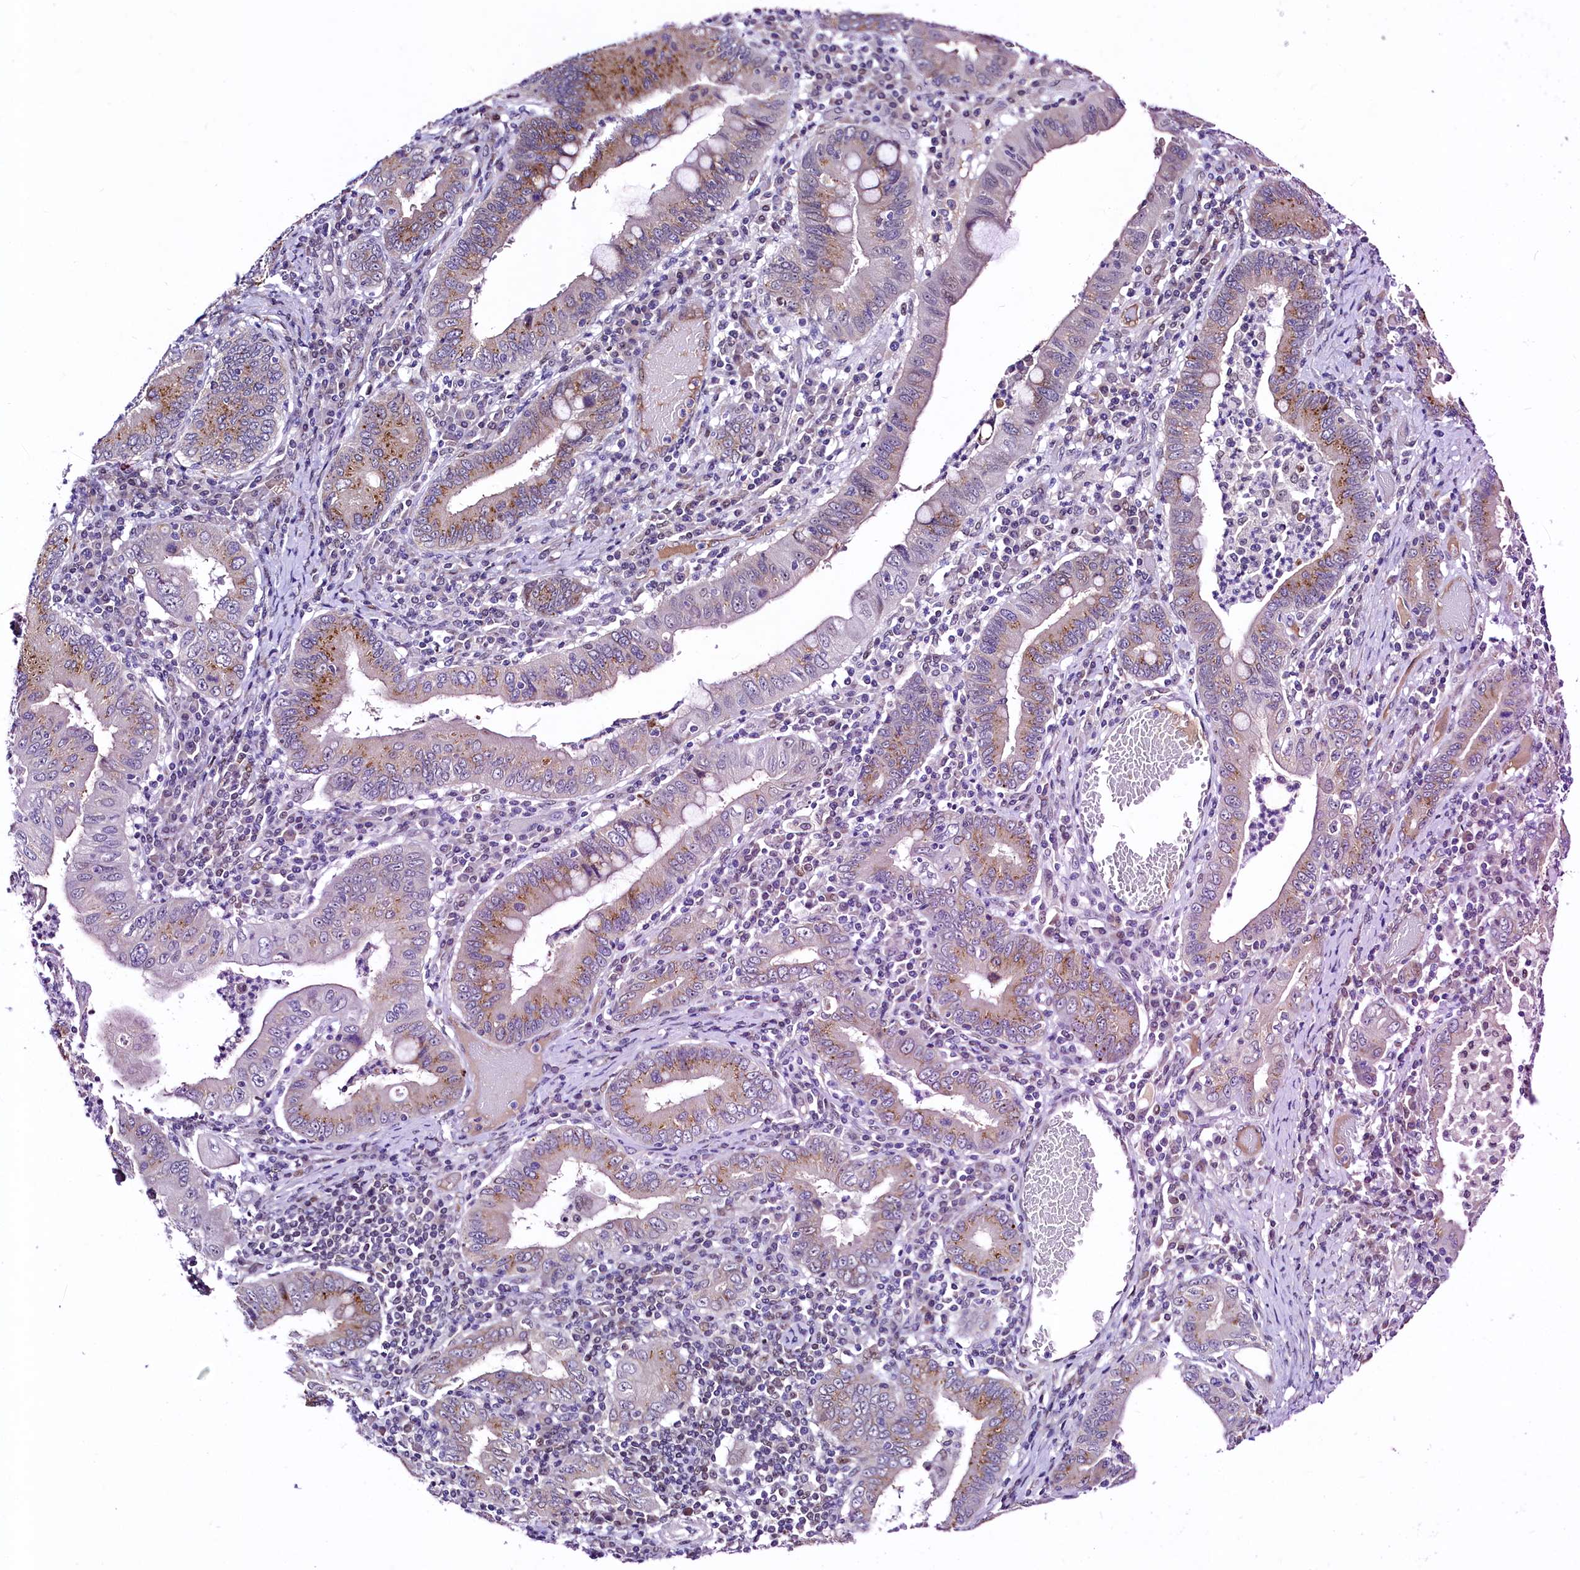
{"staining": {"intensity": "moderate", "quantity": "<25%", "location": "cytoplasmic/membranous"}, "tissue": "stomach cancer", "cell_type": "Tumor cells", "image_type": "cancer", "snomed": [{"axis": "morphology", "description": "Normal tissue, NOS"}, {"axis": "morphology", "description": "Adenocarcinoma, NOS"}, {"axis": "topography", "description": "Esophagus"}, {"axis": "topography", "description": "Stomach, upper"}, {"axis": "topography", "description": "Peripheral nerve tissue"}], "caption": "Immunohistochemistry (IHC) (DAB (3,3'-diaminobenzidine)) staining of human stomach cancer (adenocarcinoma) reveals moderate cytoplasmic/membranous protein positivity in about <25% of tumor cells.", "gene": "LEUTX", "patient": {"sex": "male", "age": 62}}